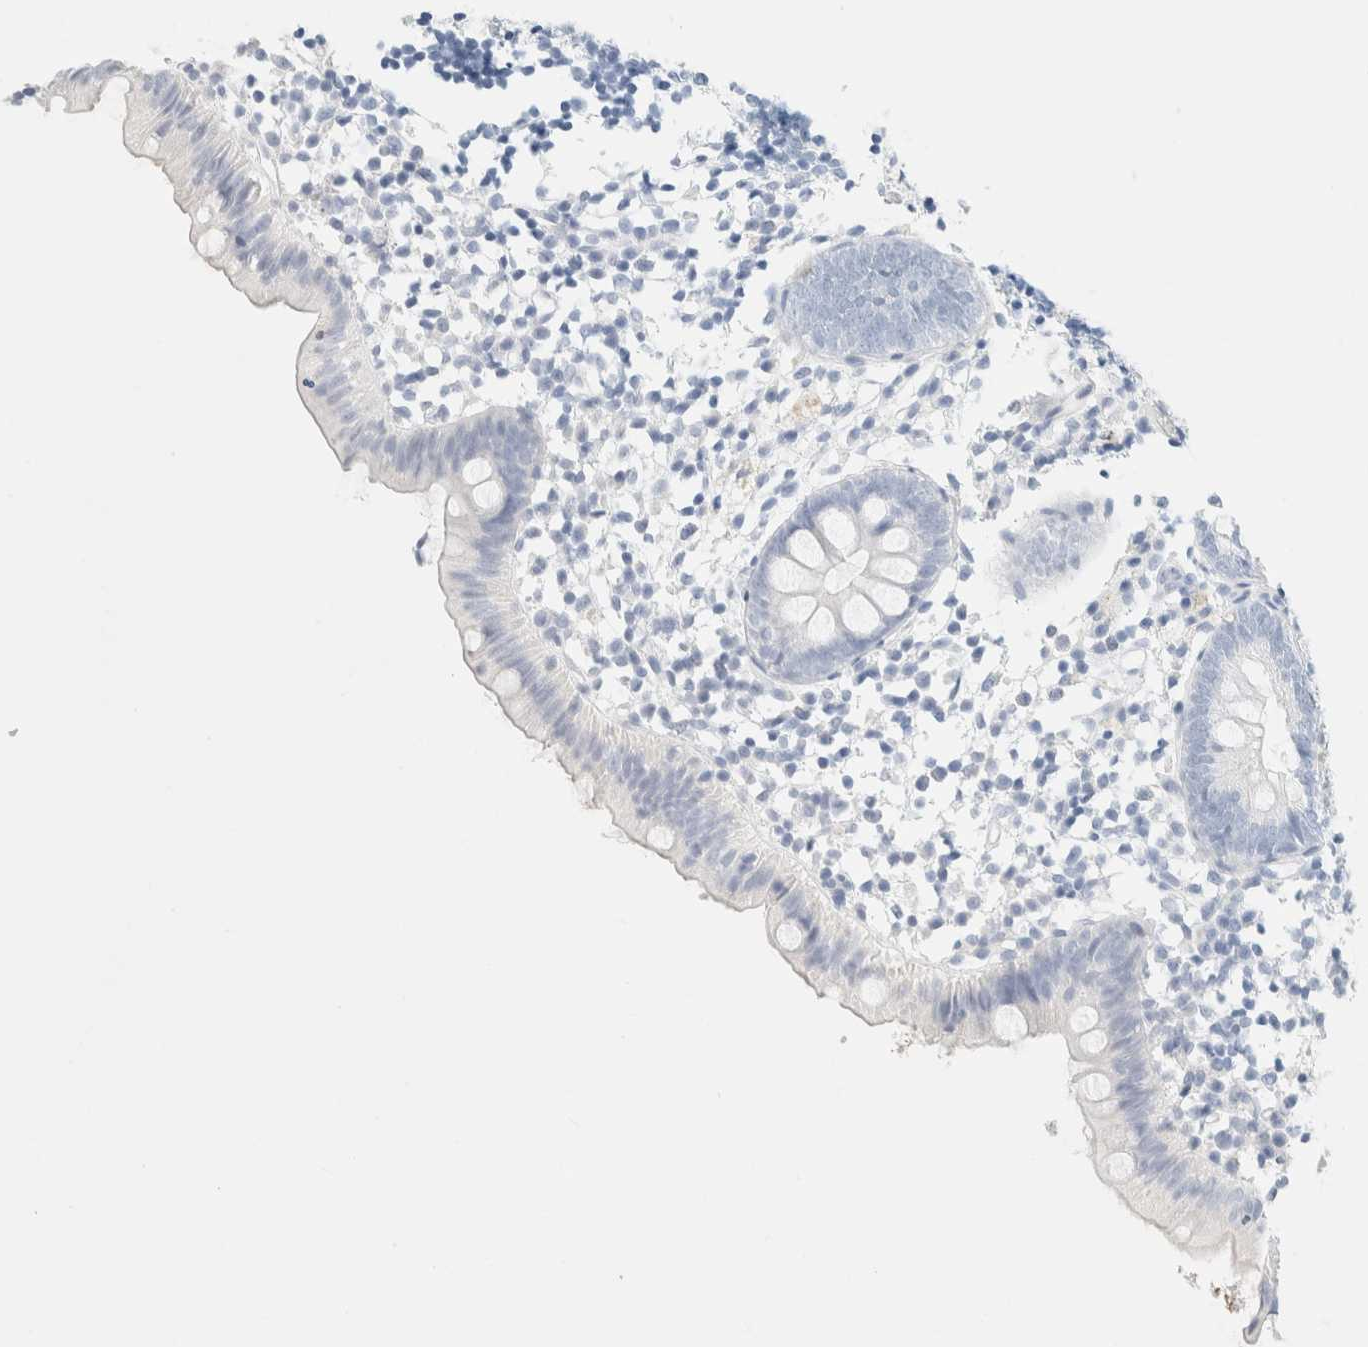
{"staining": {"intensity": "negative", "quantity": "none", "location": "none"}, "tissue": "appendix", "cell_type": "Glandular cells", "image_type": "normal", "snomed": [{"axis": "morphology", "description": "Normal tissue, NOS"}, {"axis": "topography", "description": "Appendix"}], "caption": "An immunohistochemistry image of benign appendix is shown. There is no staining in glandular cells of appendix. Brightfield microscopy of immunohistochemistry (IHC) stained with DAB (3,3'-diaminobenzidine) (brown) and hematoxylin (blue), captured at high magnification.", "gene": "DPYS", "patient": {"sex": "female", "age": 20}}